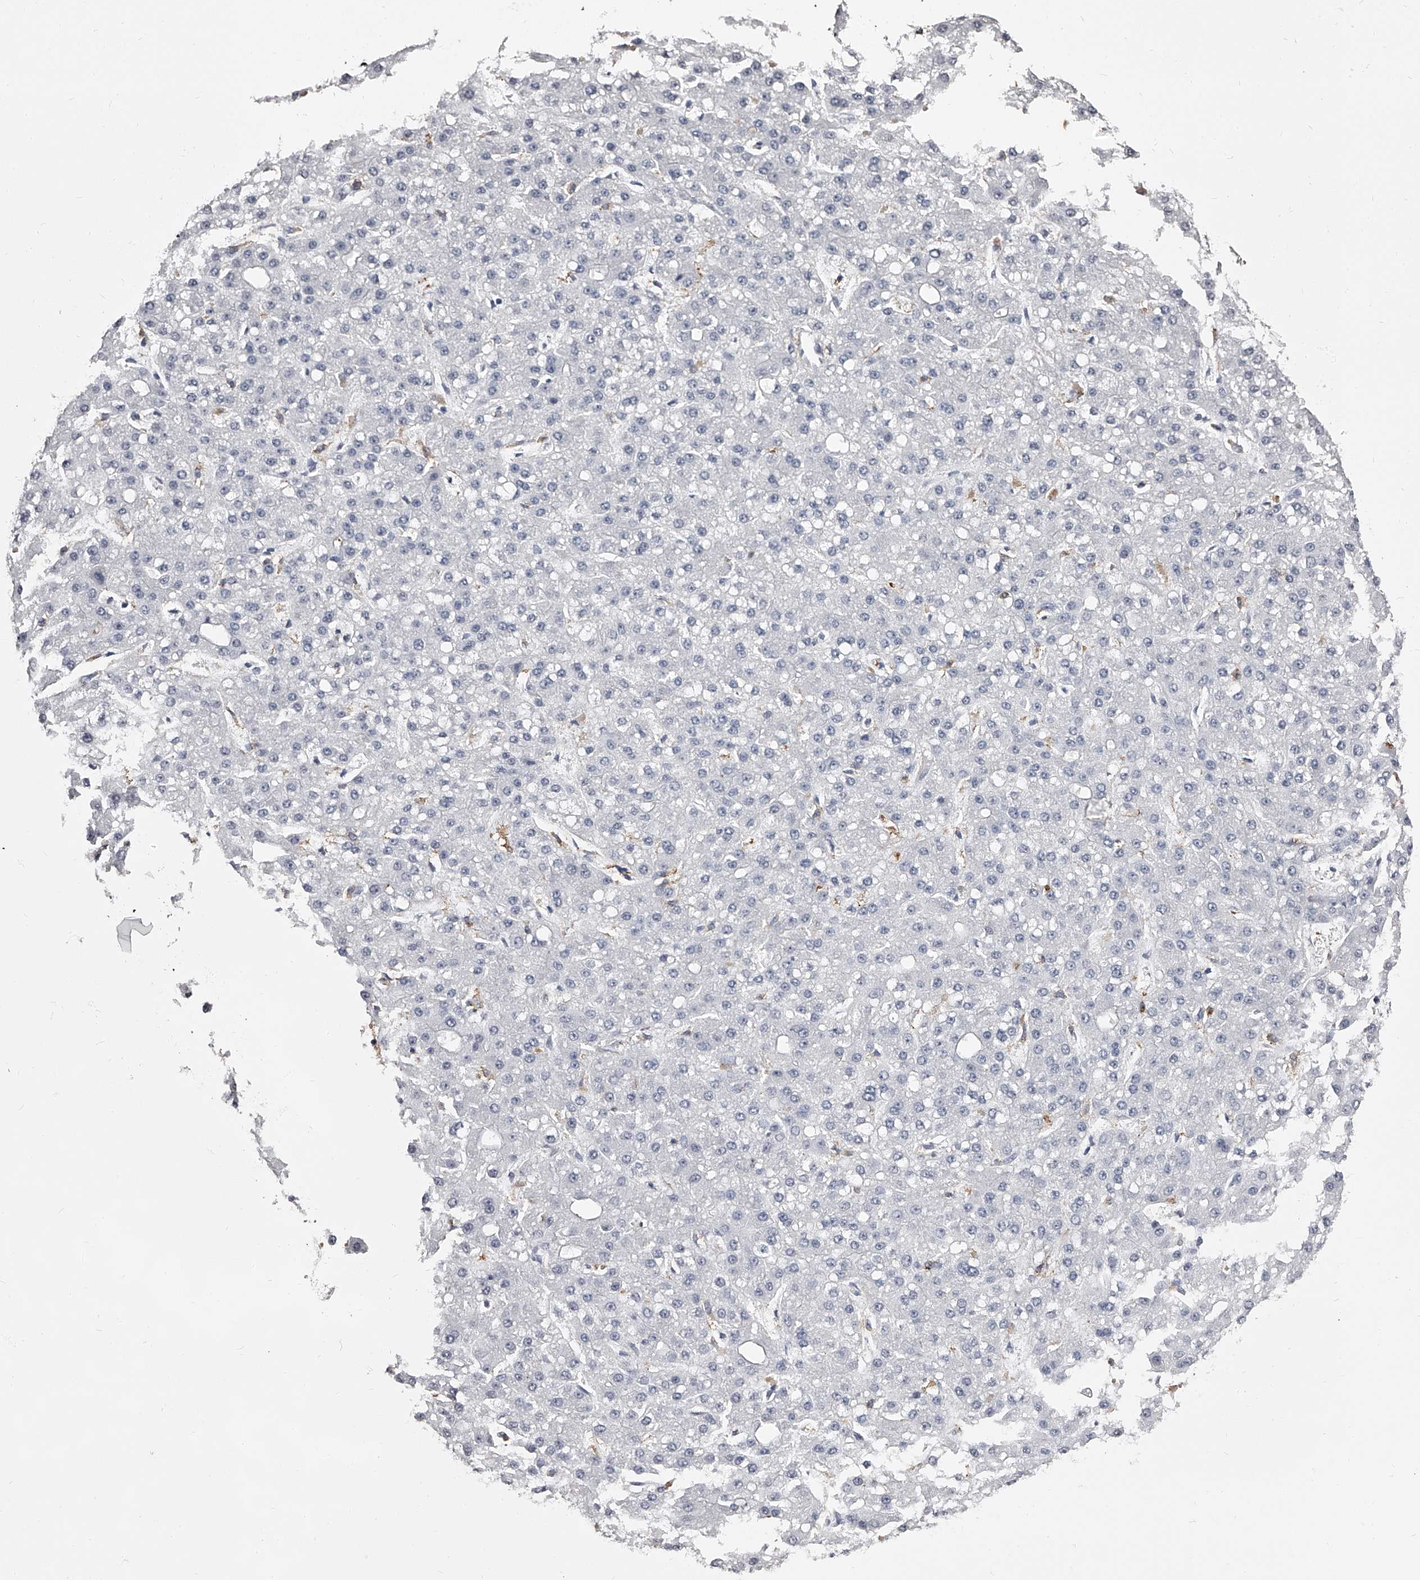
{"staining": {"intensity": "negative", "quantity": "none", "location": "none"}, "tissue": "liver cancer", "cell_type": "Tumor cells", "image_type": "cancer", "snomed": [{"axis": "morphology", "description": "Carcinoma, Hepatocellular, NOS"}, {"axis": "topography", "description": "Liver"}], "caption": "IHC photomicrograph of liver cancer (hepatocellular carcinoma) stained for a protein (brown), which exhibits no staining in tumor cells. (IHC, brightfield microscopy, high magnification).", "gene": "PACSIN1", "patient": {"sex": "male", "age": 67}}